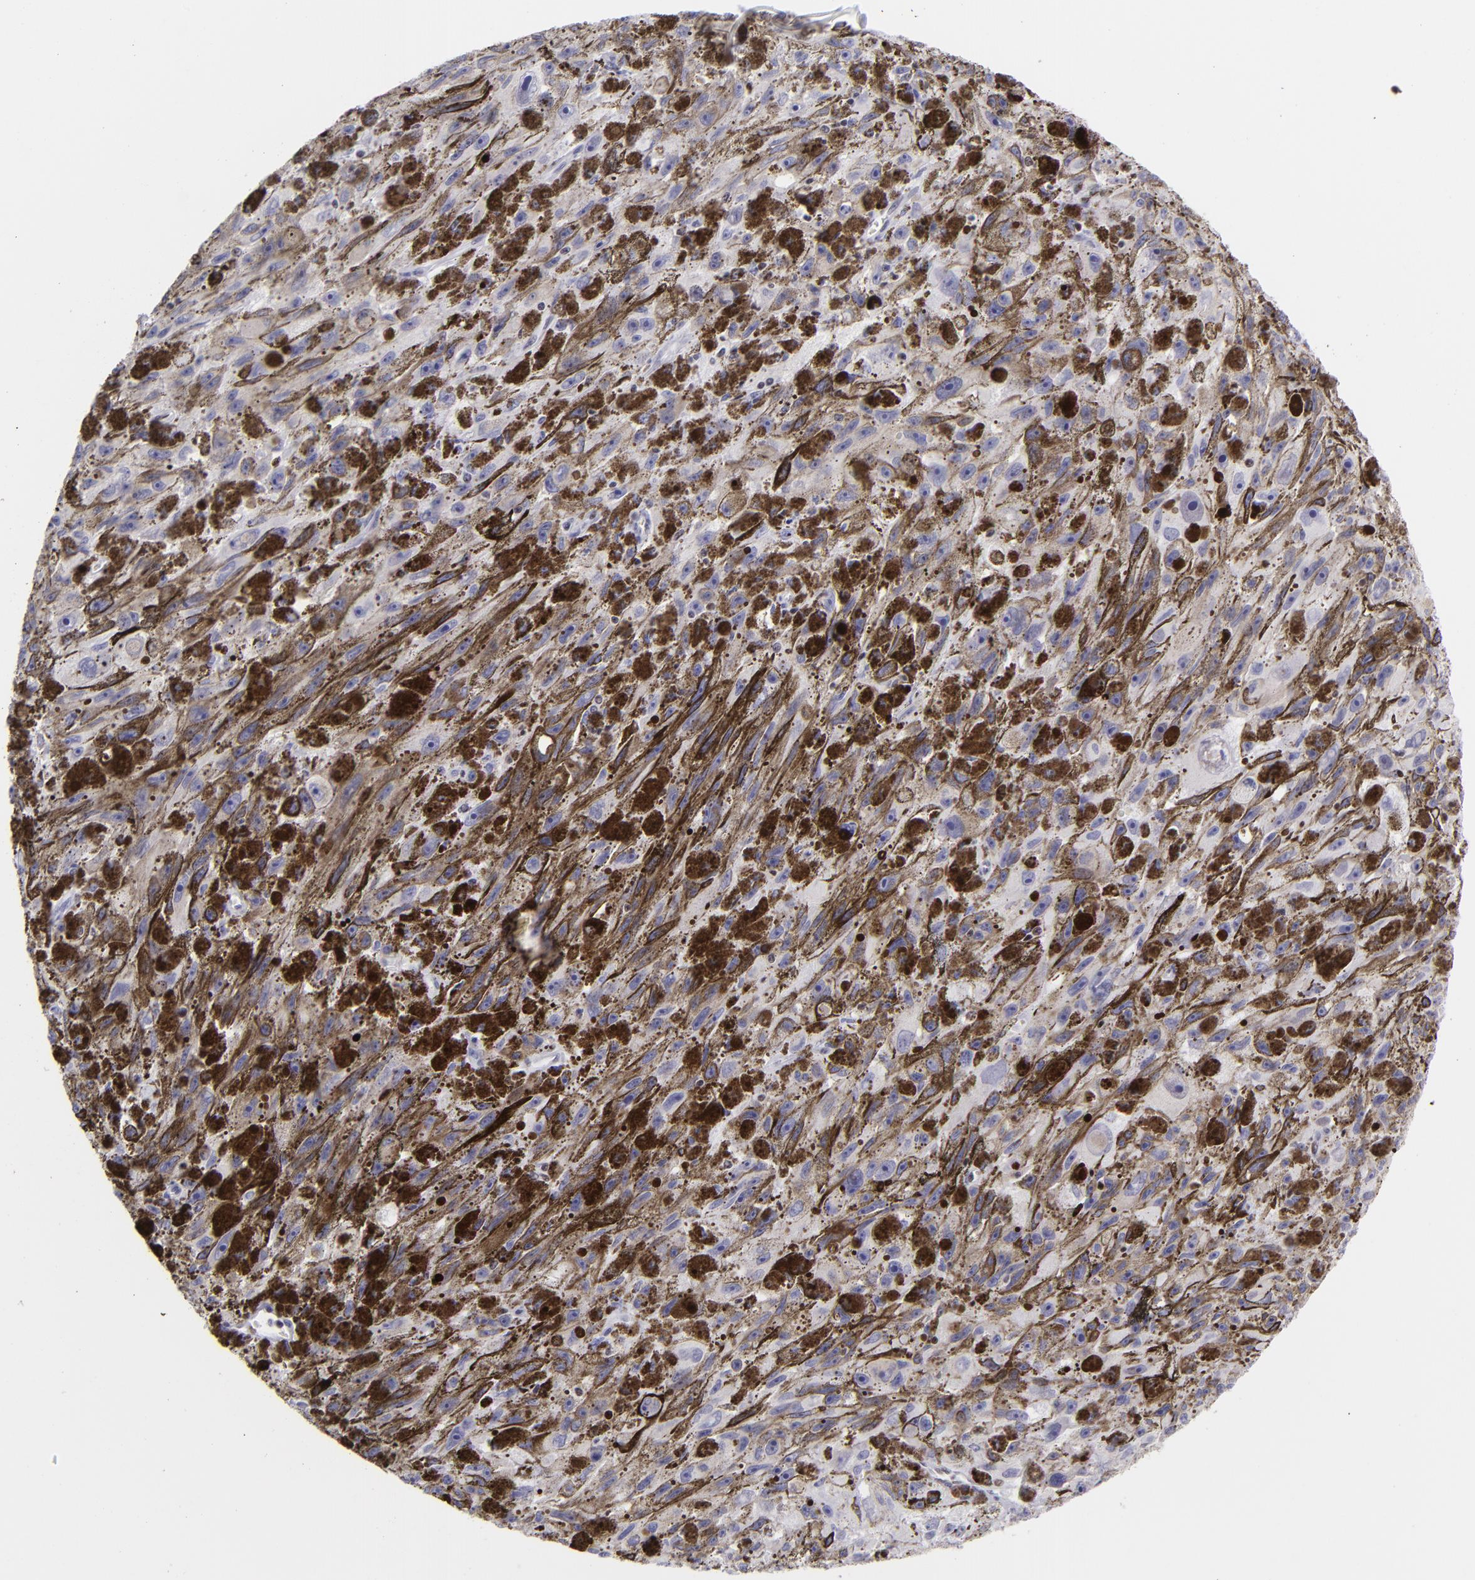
{"staining": {"intensity": "negative", "quantity": "none", "location": "none"}, "tissue": "melanoma", "cell_type": "Tumor cells", "image_type": "cancer", "snomed": [{"axis": "morphology", "description": "Malignant melanoma, NOS"}, {"axis": "topography", "description": "Skin"}], "caption": "The micrograph reveals no staining of tumor cells in malignant melanoma.", "gene": "ETS1", "patient": {"sex": "female", "age": 104}}